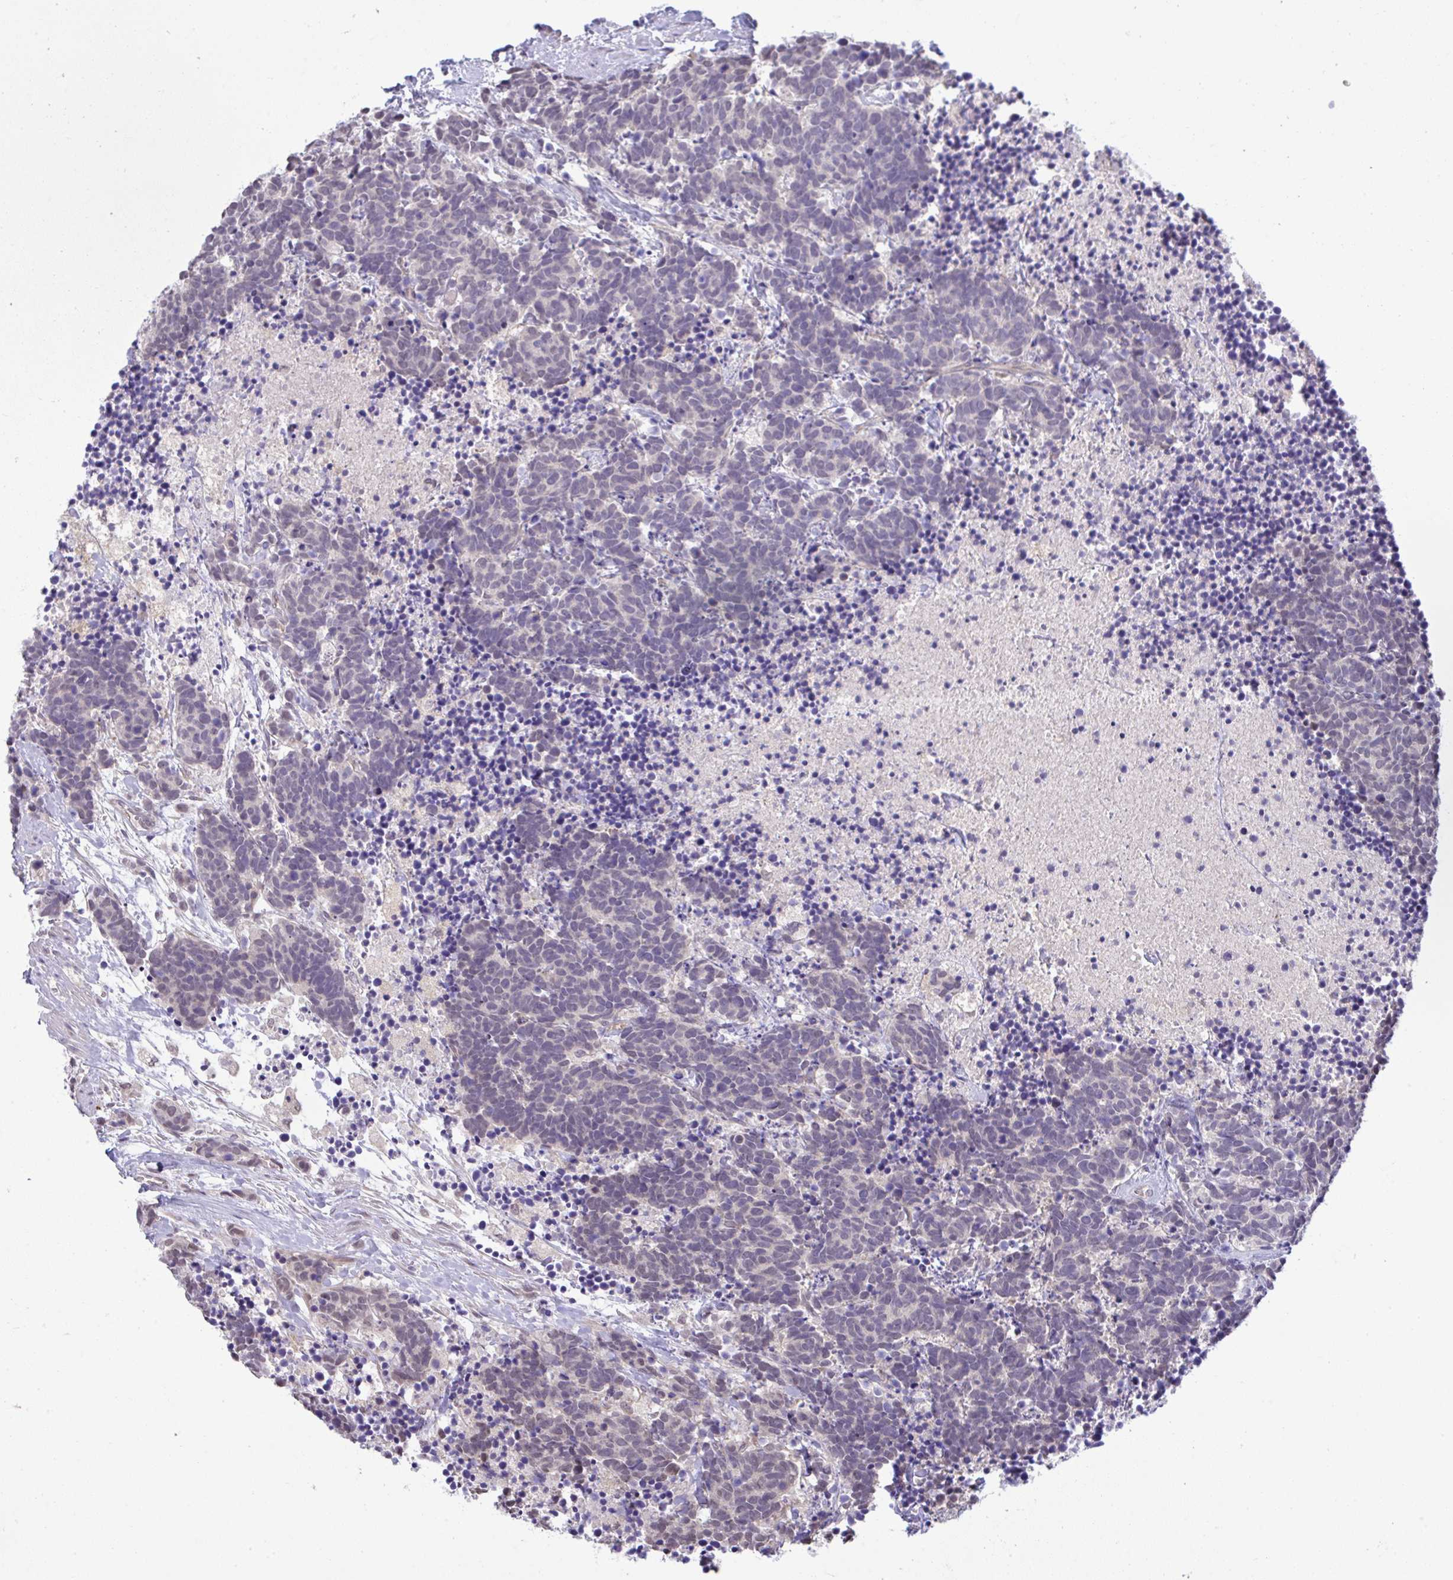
{"staining": {"intensity": "negative", "quantity": "none", "location": "none"}, "tissue": "carcinoid", "cell_type": "Tumor cells", "image_type": "cancer", "snomed": [{"axis": "morphology", "description": "Carcinoma, NOS"}, {"axis": "morphology", "description": "Carcinoid, malignant, NOS"}, {"axis": "topography", "description": "Prostate"}], "caption": "Immunohistochemical staining of human carcinoma shows no significant staining in tumor cells. (IHC, brightfield microscopy, high magnification).", "gene": "C9orf64", "patient": {"sex": "male", "age": 57}}